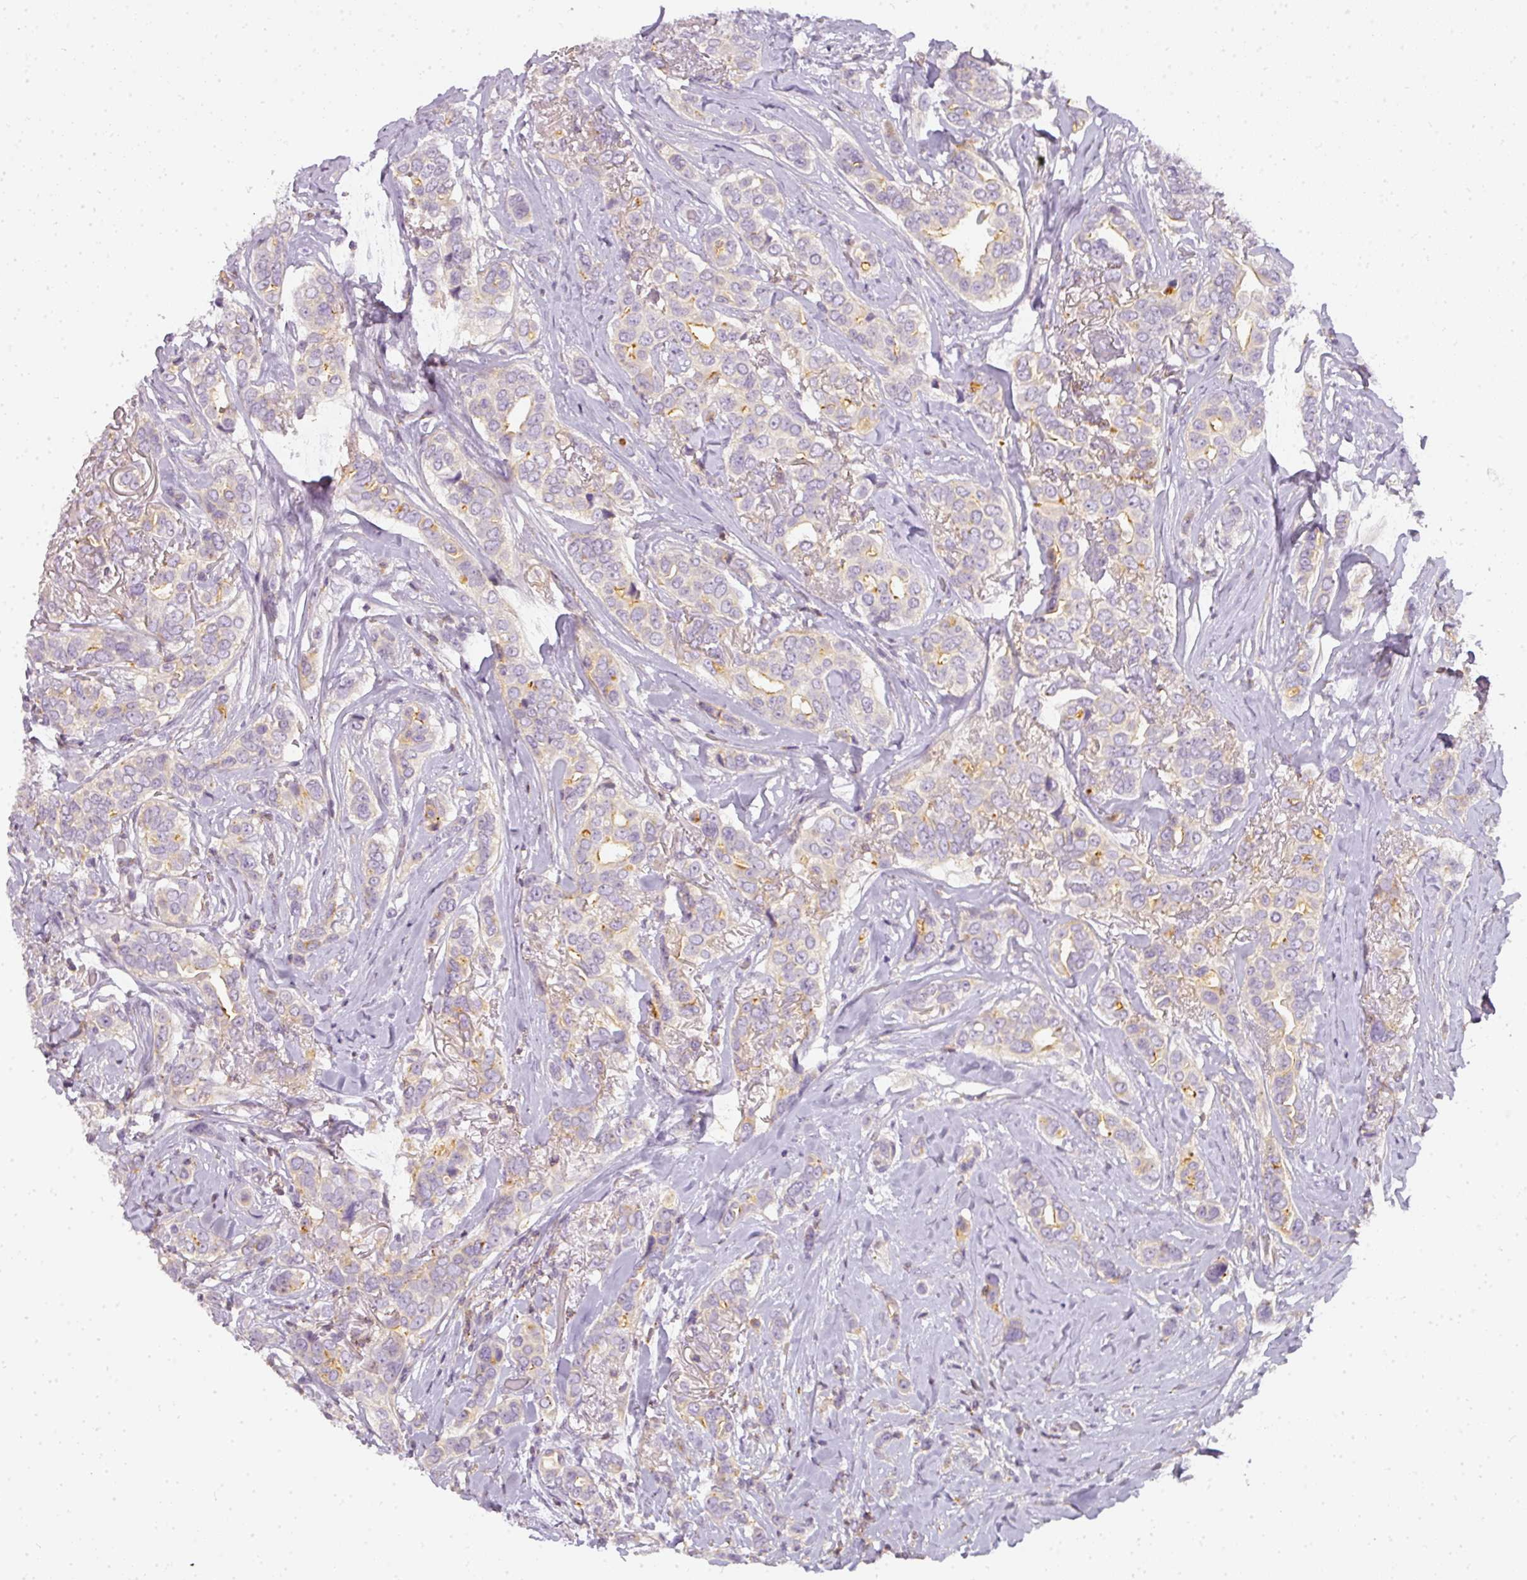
{"staining": {"intensity": "weak", "quantity": "<25%", "location": "cytoplasmic/membranous"}, "tissue": "breast cancer", "cell_type": "Tumor cells", "image_type": "cancer", "snomed": [{"axis": "morphology", "description": "Lobular carcinoma"}, {"axis": "topography", "description": "Breast"}], "caption": "An image of lobular carcinoma (breast) stained for a protein reveals no brown staining in tumor cells. The staining was performed using DAB to visualize the protein expression in brown, while the nuclei were stained in blue with hematoxylin (Magnification: 20x).", "gene": "TMEM42", "patient": {"sex": "female", "age": 51}}